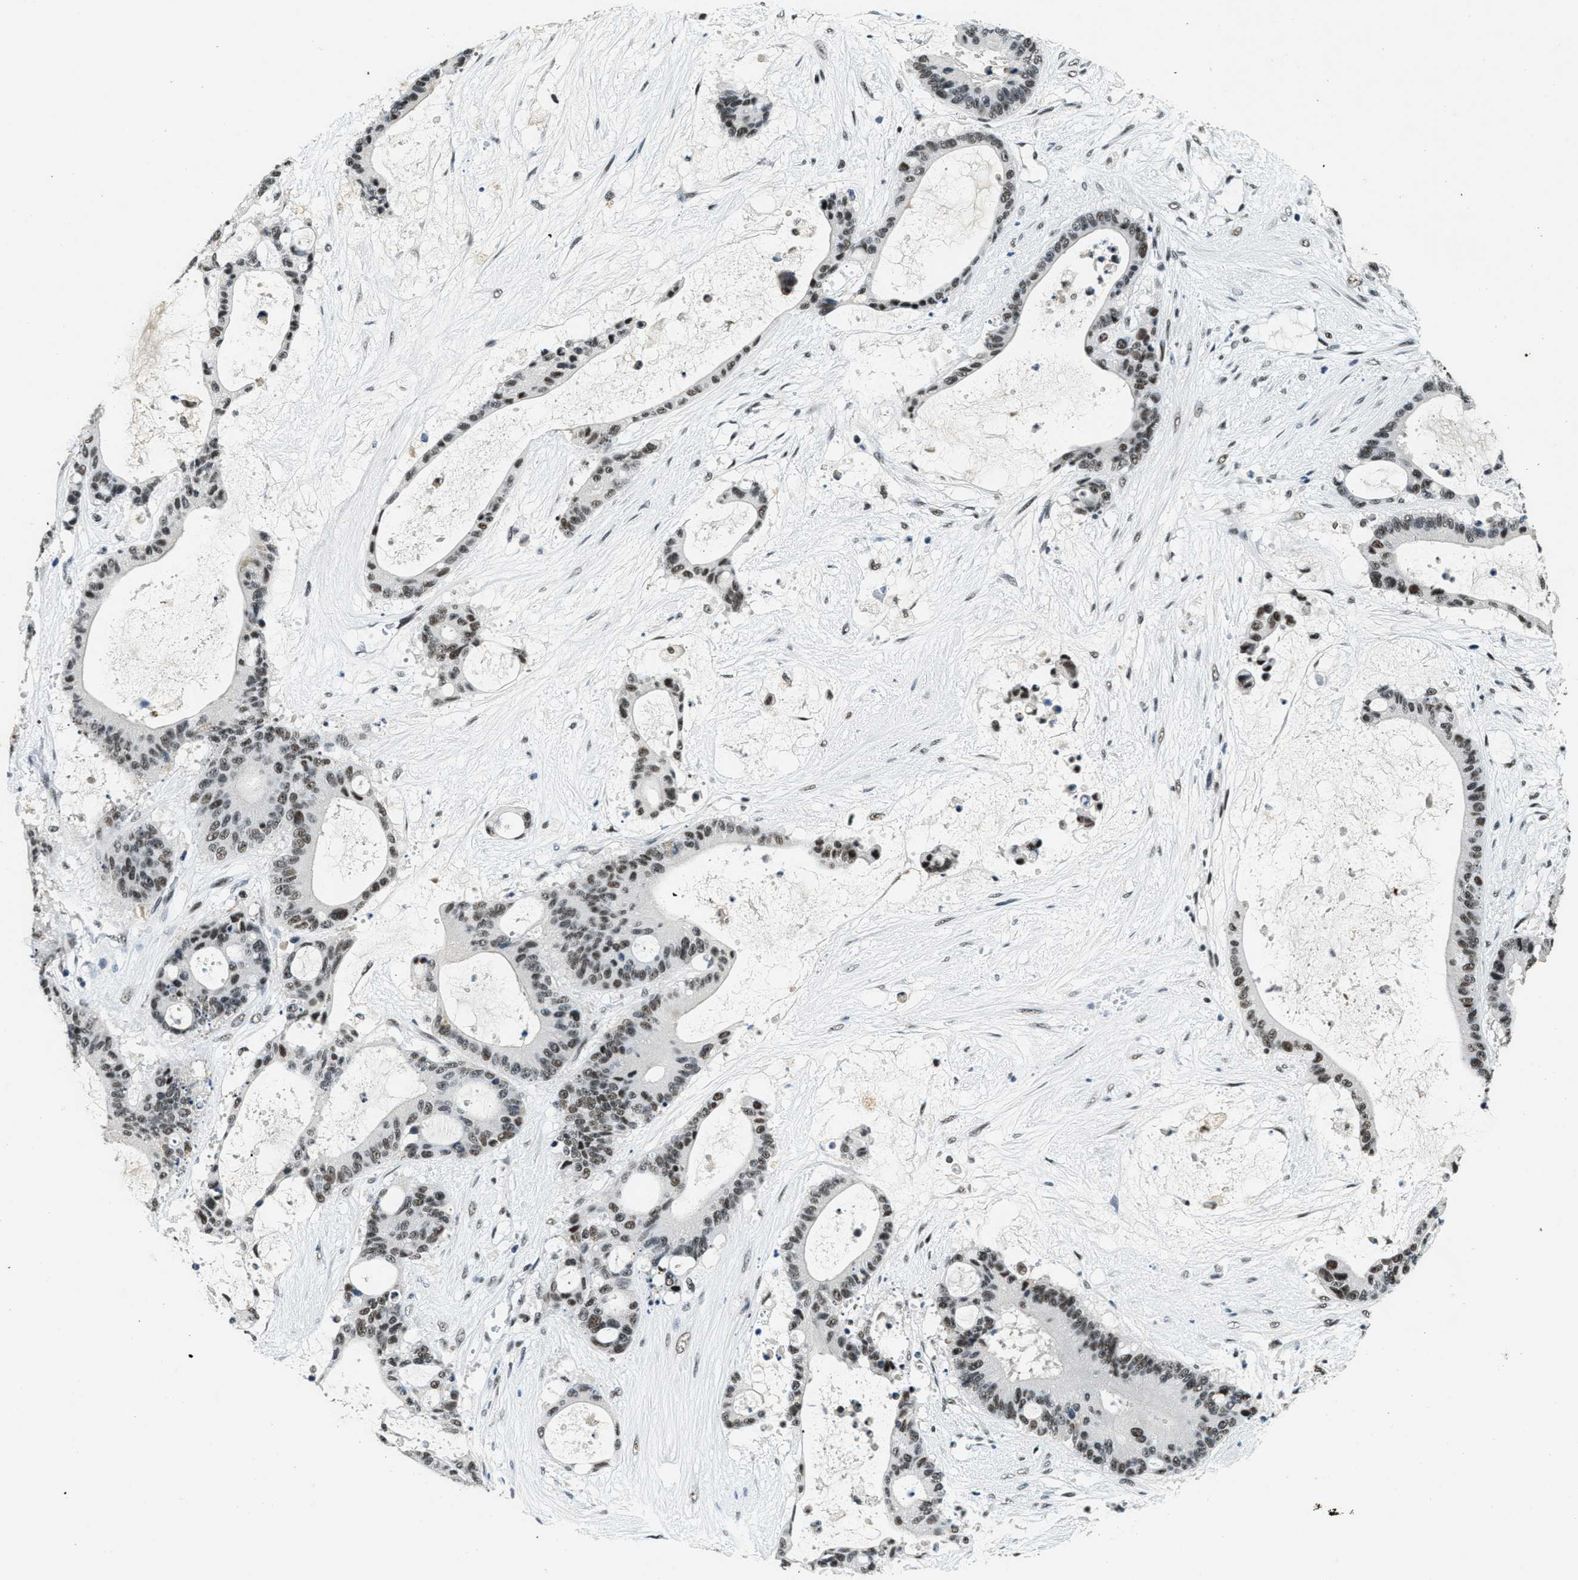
{"staining": {"intensity": "moderate", "quantity": ">75%", "location": "nuclear"}, "tissue": "liver cancer", "cell_type": "Tumor cells", "image_type": "cancer", "snomed": [{"axis": "morphology", "description": "Cholangiocarcinoma"}, {"axis": "topography", "description": "Liver"}], "caption": "A histopathology image showing moderate nuclear positivity in about >75% of tumor cells in liver cholangiocarcinoma, as visualized by brown immunohistochemical staining.", "gene": "SSB", "patient": {"sex": "female", "age": 73}}